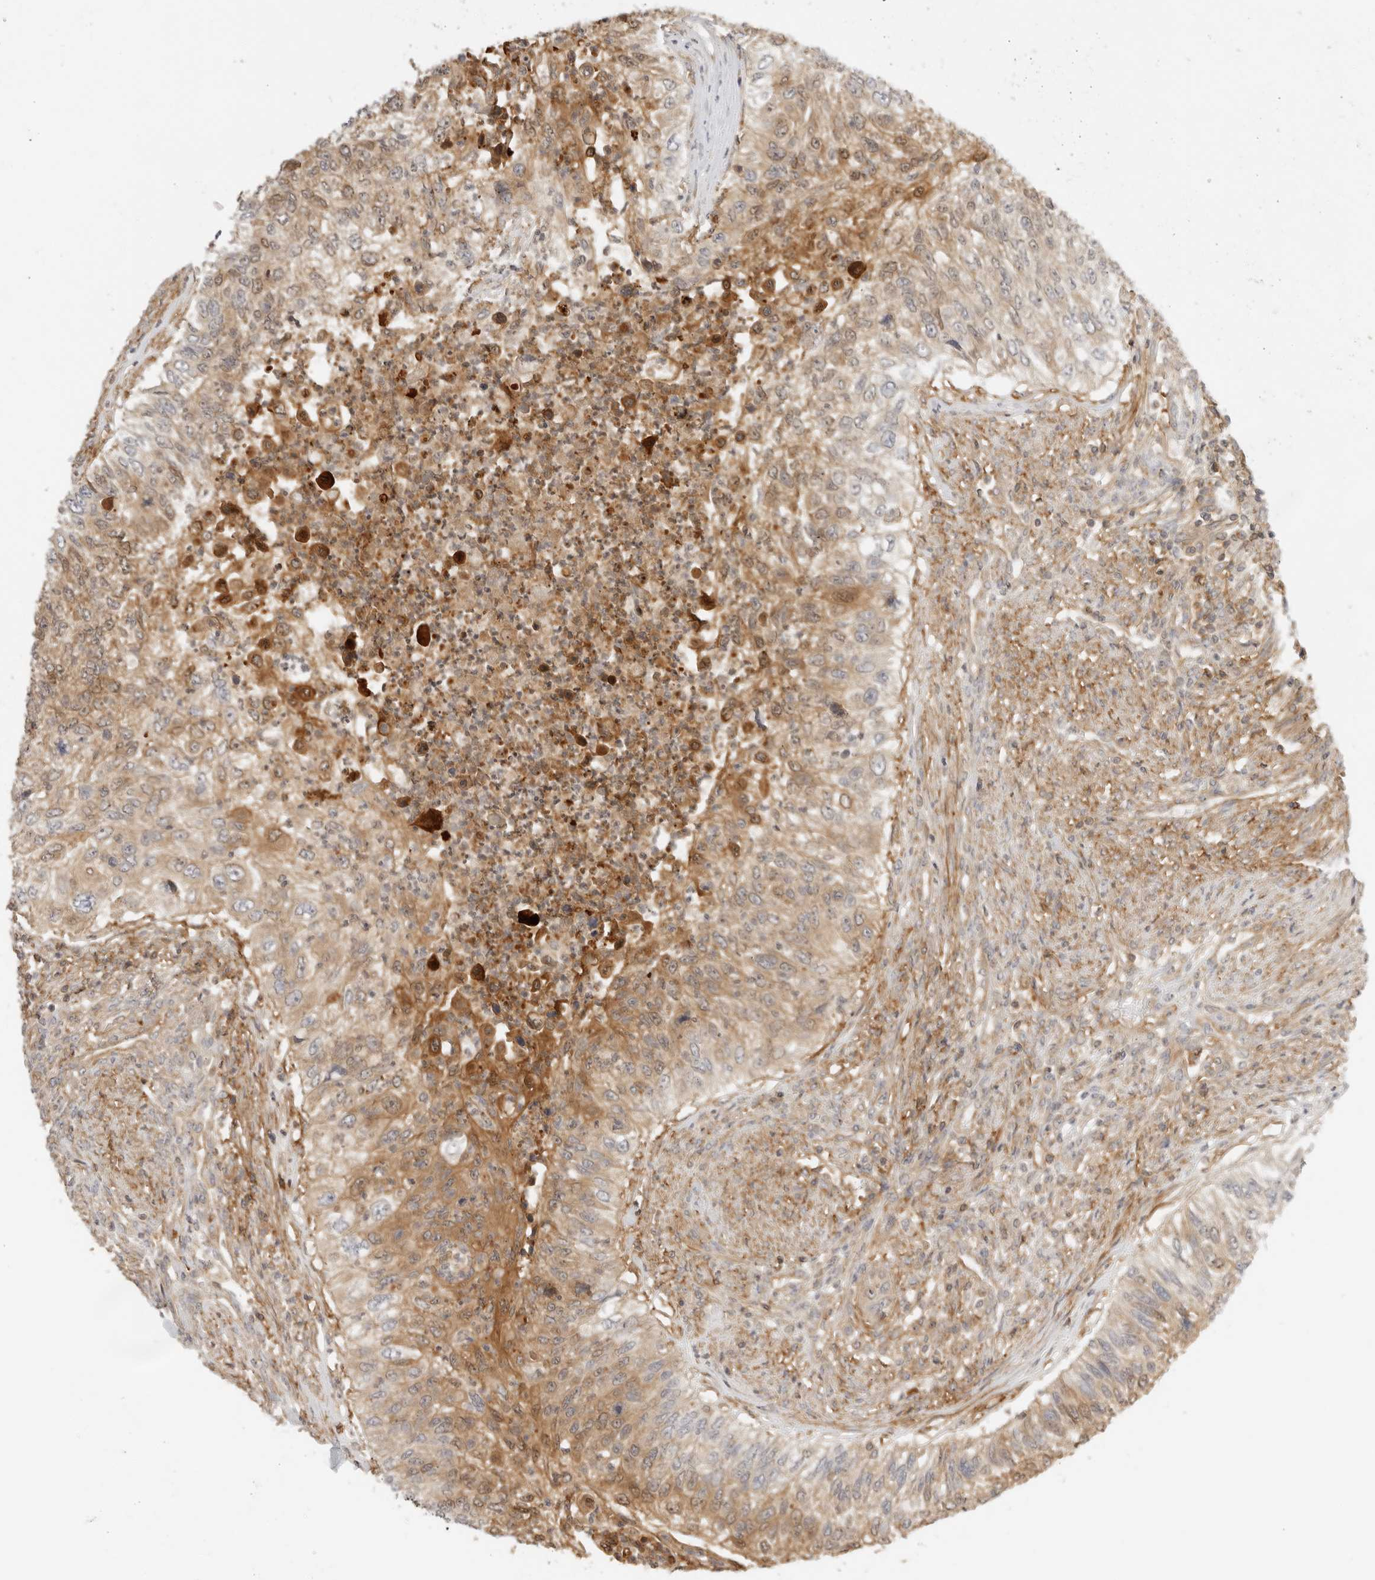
{"staining": {"intensity": "moderate", "quantity": ">75%", "location": "cytoplasmic/membranous"}, "tissue": "urothelial cancer", "cell_type": "Tumor cells", "image_type": "cancer", "snomed": [{"axis": "morphology", "description": "Urothelial carcinoma, High grade"}, {"axis": "topography", "description": "Urinary bladder"}], "caption": "DAB immunohistochemical staining of urothelial cancer displays moderate cytoplasmic/membranous protein positivity in about >75% of tumor cells.", "gene": "OSCP1", "patient": {"sex": "female", "age": 60}}